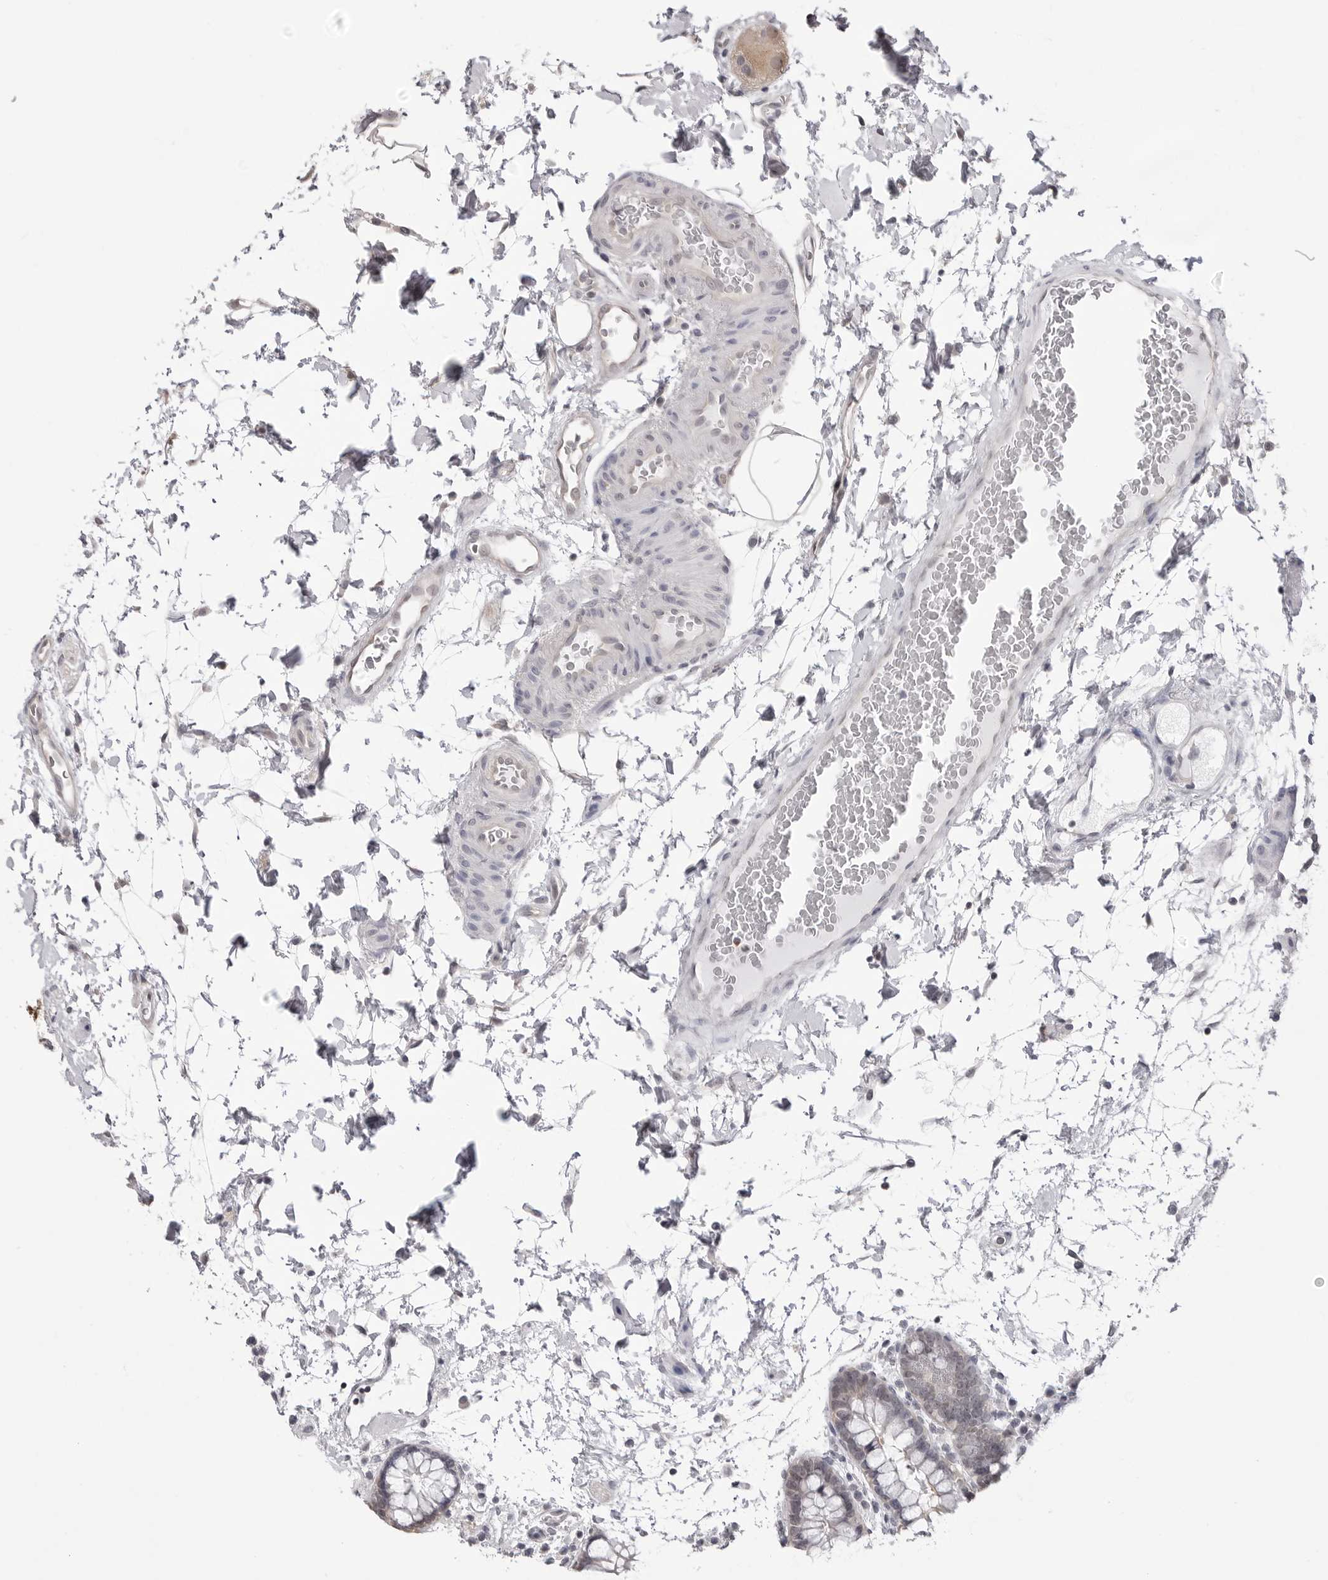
{"staining": {"intensity": "weak", "quantity": "<25%", "location": "cytoplasmic/membranous,nuclear"}, "tissue": "colon", "cell_type": "Endothelial cells", "image_type": "normal", "snomed": [{"axis": "morphology", "description": "Normal tissue, NOS"}, {"axis": "topography", "description": "Colon"}], "caption": "DAB immunohistochemical staining of normal human colon reveals no significant staining in endothelial cells.", "gene": "YWHAG", "patient": {"sex": "female", "age": 79}}